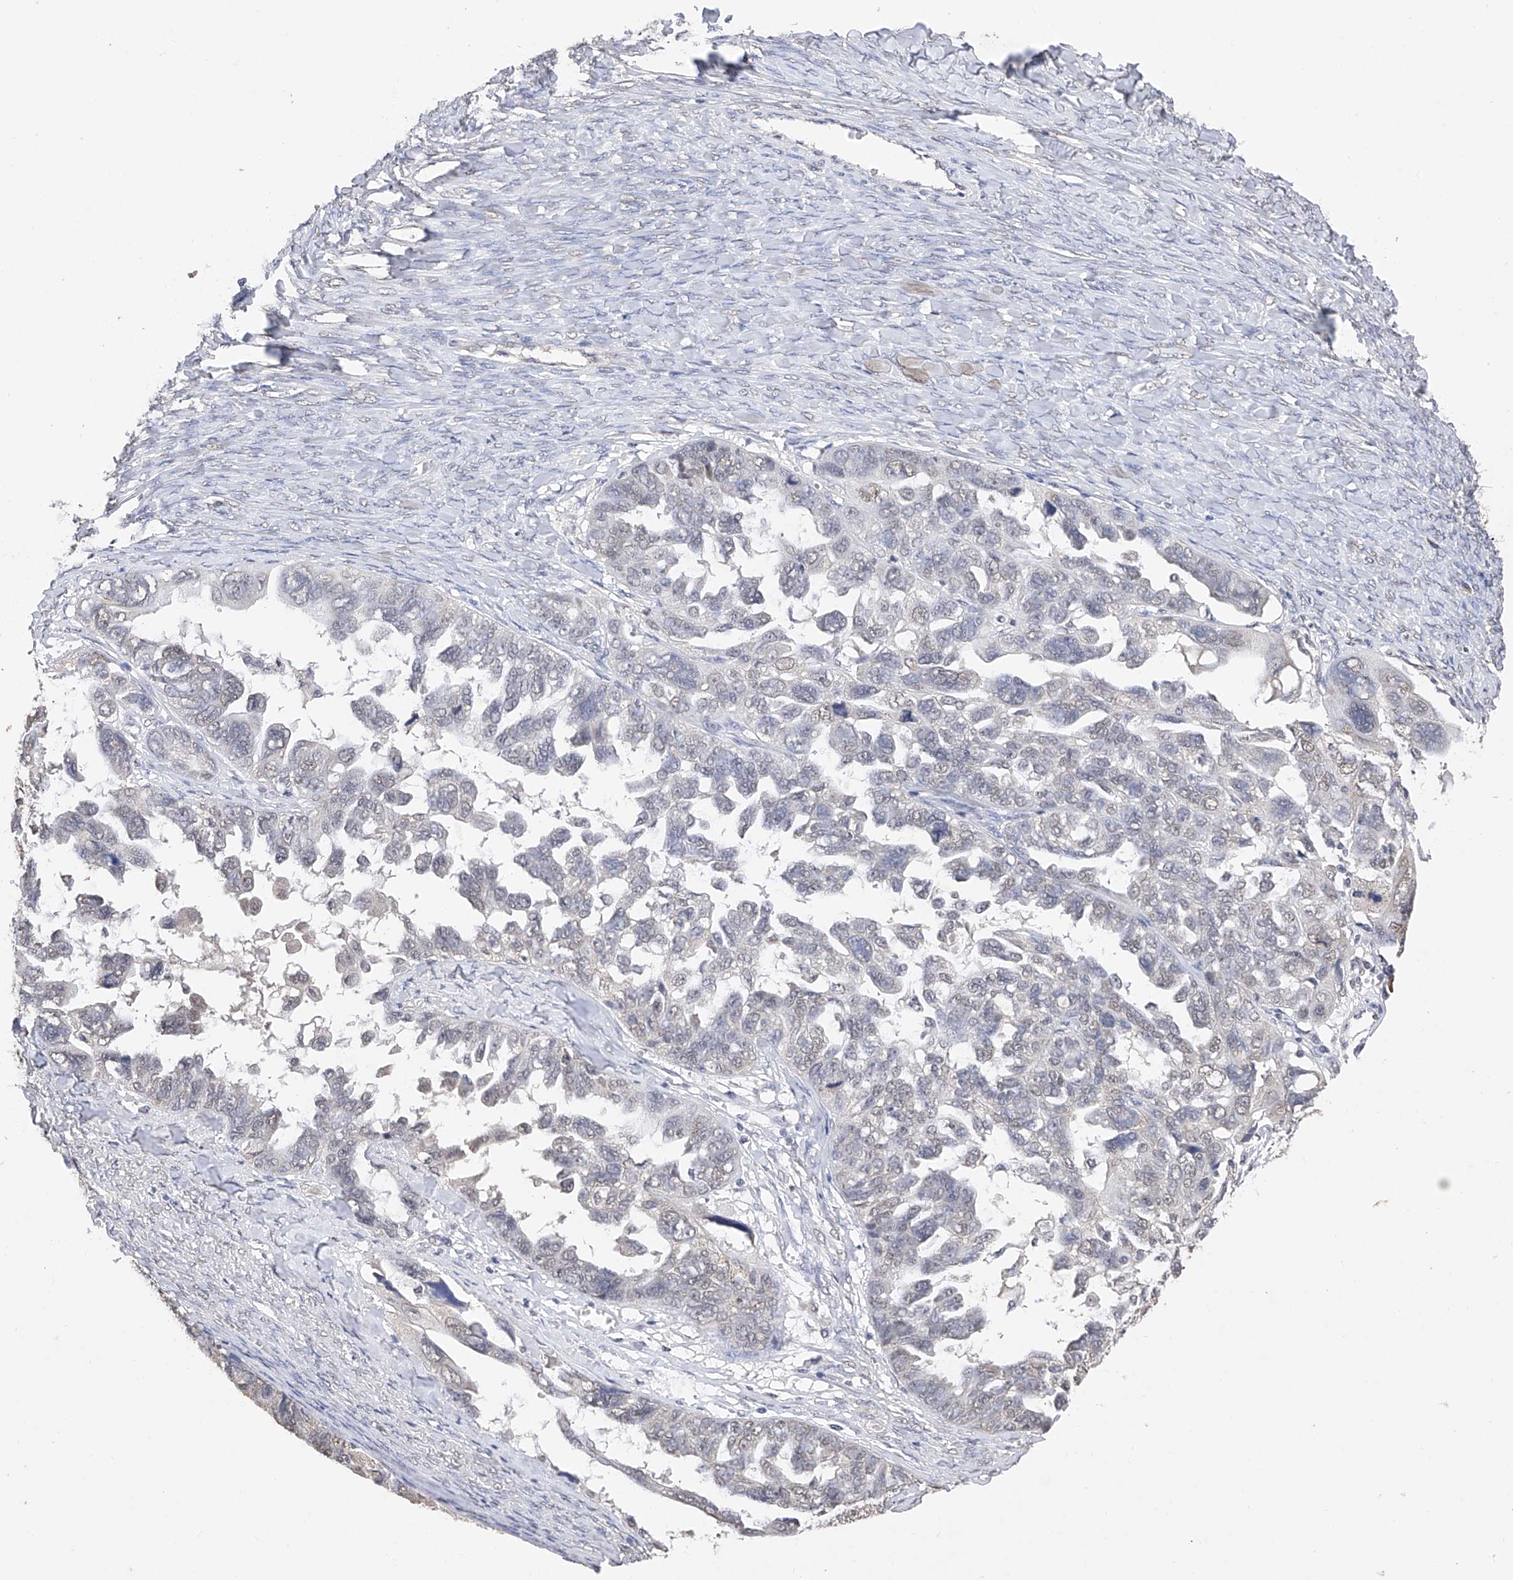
{"staining": {"intensity": "negative", "quantity": "none", "location": "none"}, "tissue": "ovarian cancer", "cell_type": "Tumor cells", "image_type": "cancer", "snomed": [{"axis": "morphology", "description": "Cystadenocarcinoma, serous, NOS"}, {"axis": "topography", "description": "Ovary"}], "caption": "A histopathology image of human ovarian serous cystadenocarcinoma is negative for staining in tumor cells.", "gene": "DMAP1", "patient": {"sex": "female", "age": 79}}